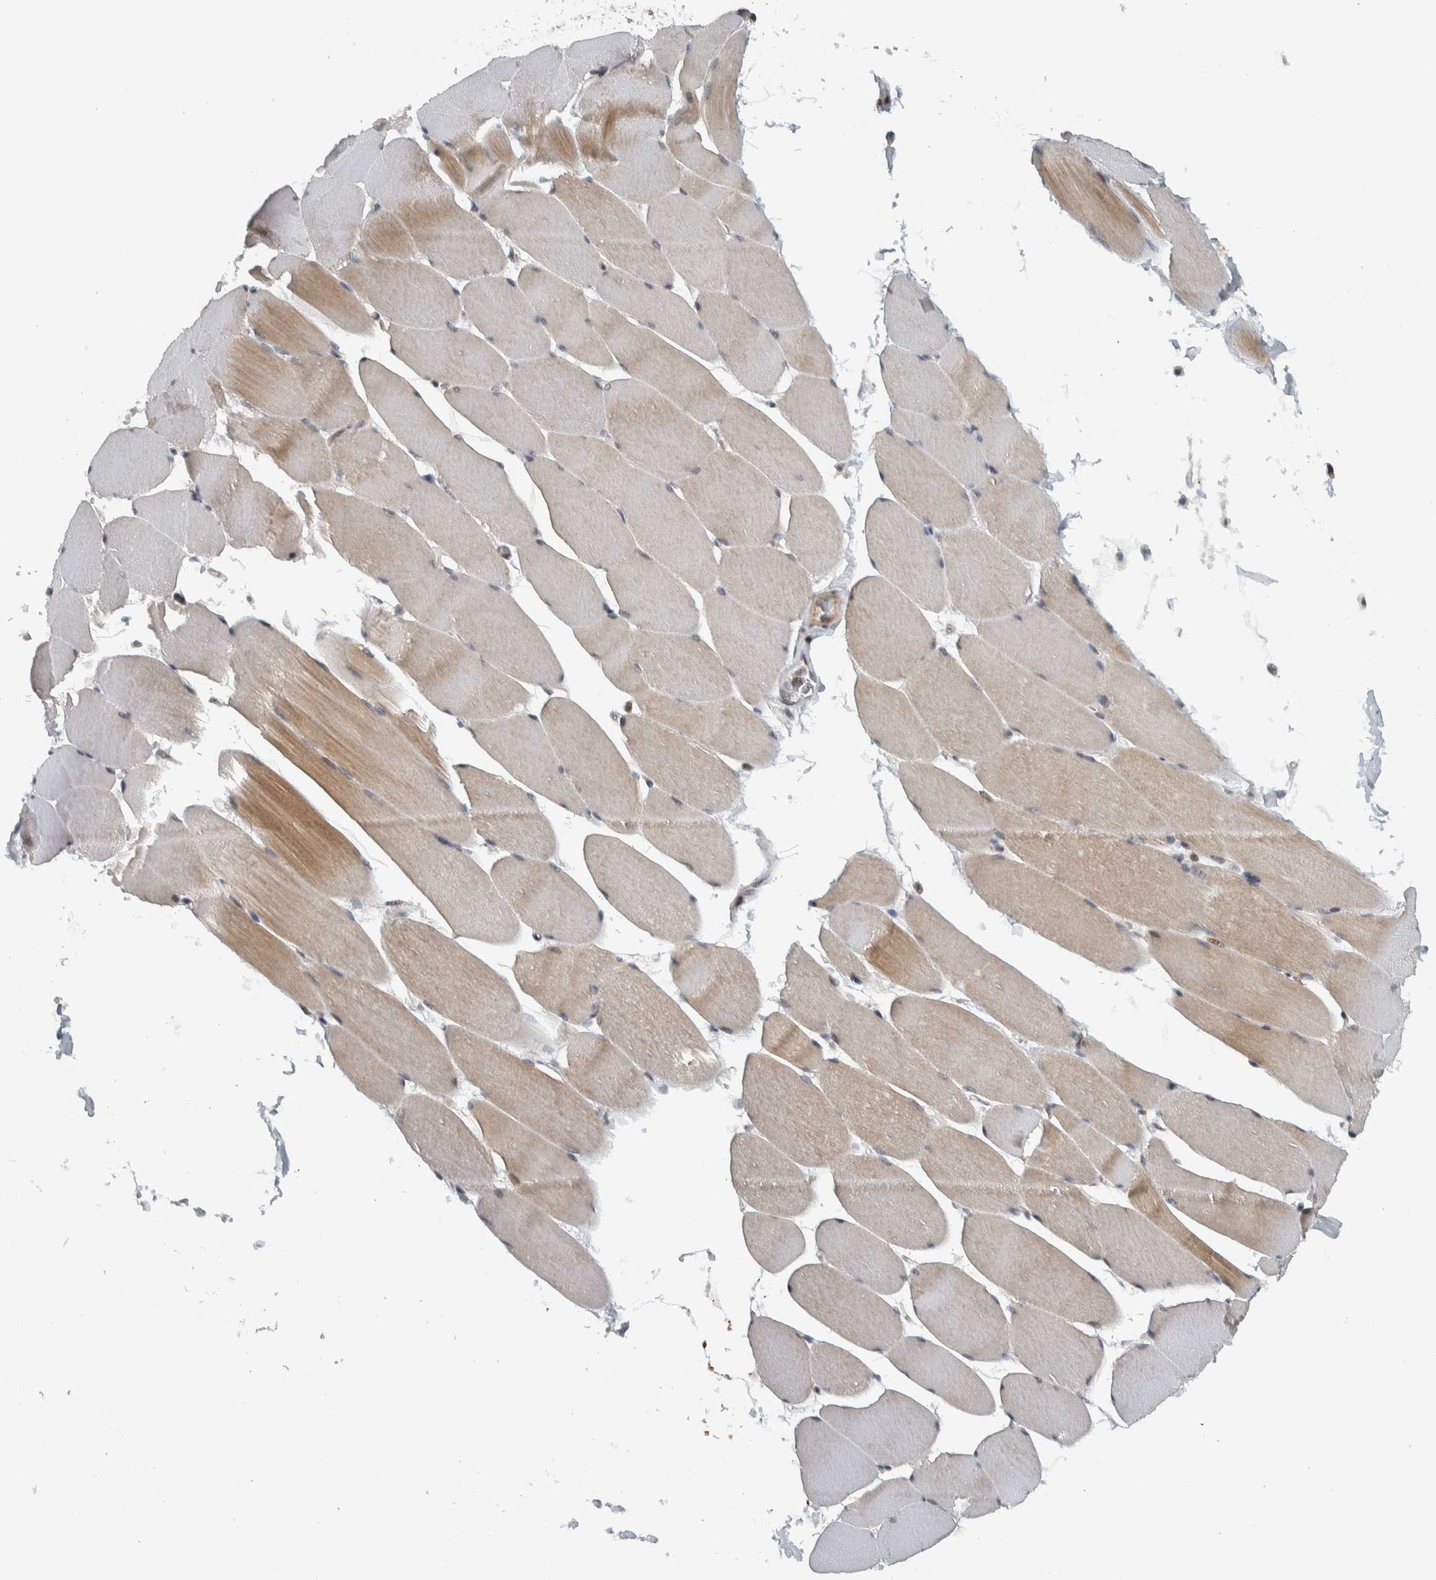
{"staining": {"intensity": "moderate", "quantity": "25%-75%", "location": "cytoplasmic/membranous"}, "tissue": "skeletal muscle", "cell_type": "Myocytes", "image_type": "normal", "snomed": [{"axis": "morphology", "description": "Normal tissue, NOS"}, {"axis": "topography", "description": "Skeletal muscle"}], "caption": "Immunohistochemistry of unremarkable skeletal muscle shows medium levels of moderate cytoplasmic/membranous expression in about 25%-75% of myocytes. The staining was performed using DAB (3,3'-diaminobenzidine), with brown indicating positive protein expression. Nuclei are stained blue with hematoxylin.", "gene": "NAPG", "patient": {"sex": "male", "age": 62}}